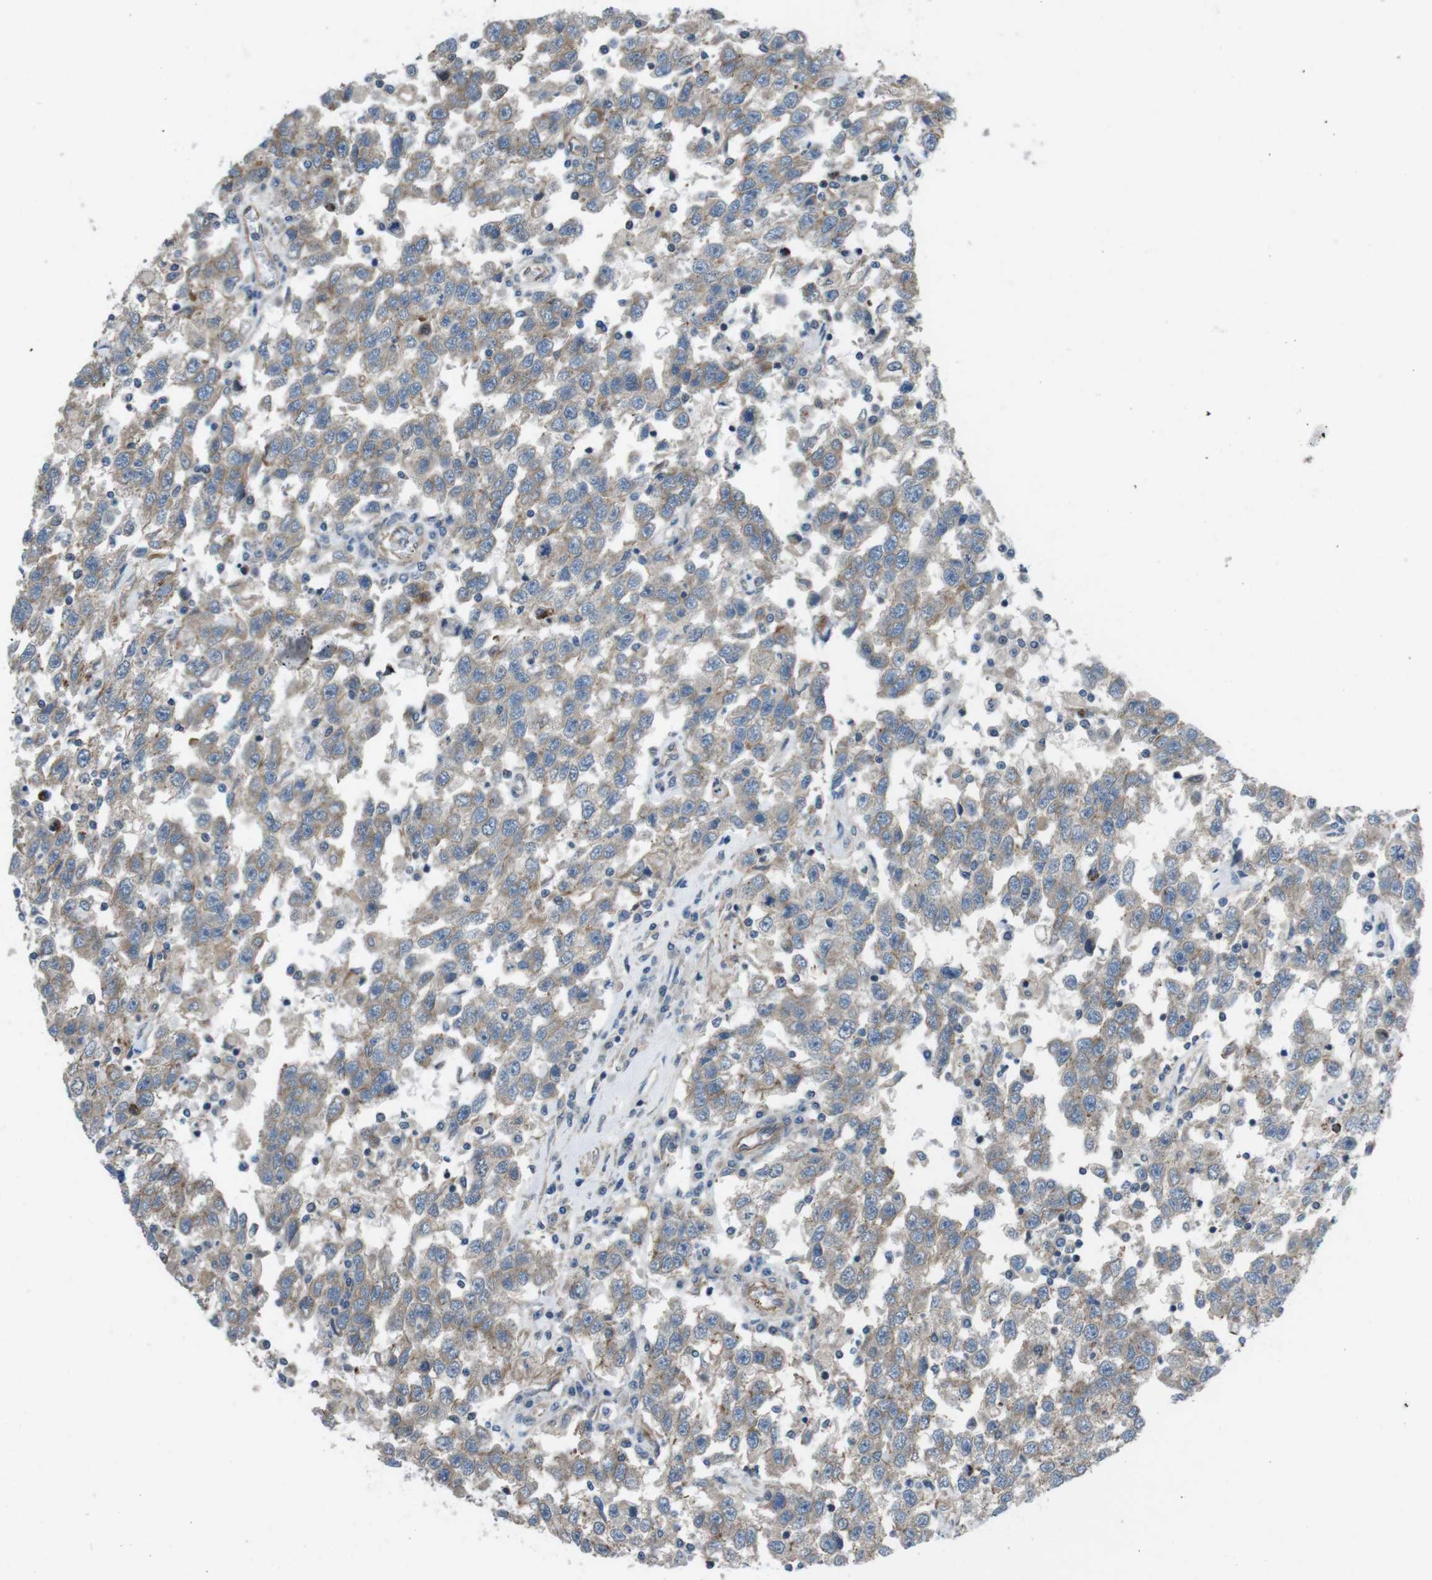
{"staining": {"intensity": "moderate", "quantity": ">75%", "location": "cytoplasmic/membranous"}, "tissue": "testis cancer", "cell_type": "Tumor cells", "image_type": "cancer", "snomed": [{"axis": "morphology", "description": "Seminoma, NOS"}, {"axis": "topography", "description": "Testis"}], "caption": "Human testis cancer stained with a protein marker displays moderate staining in tumor cells.", "gene": "FAM174B", "patient": {"sex": "male", "age": 41}}